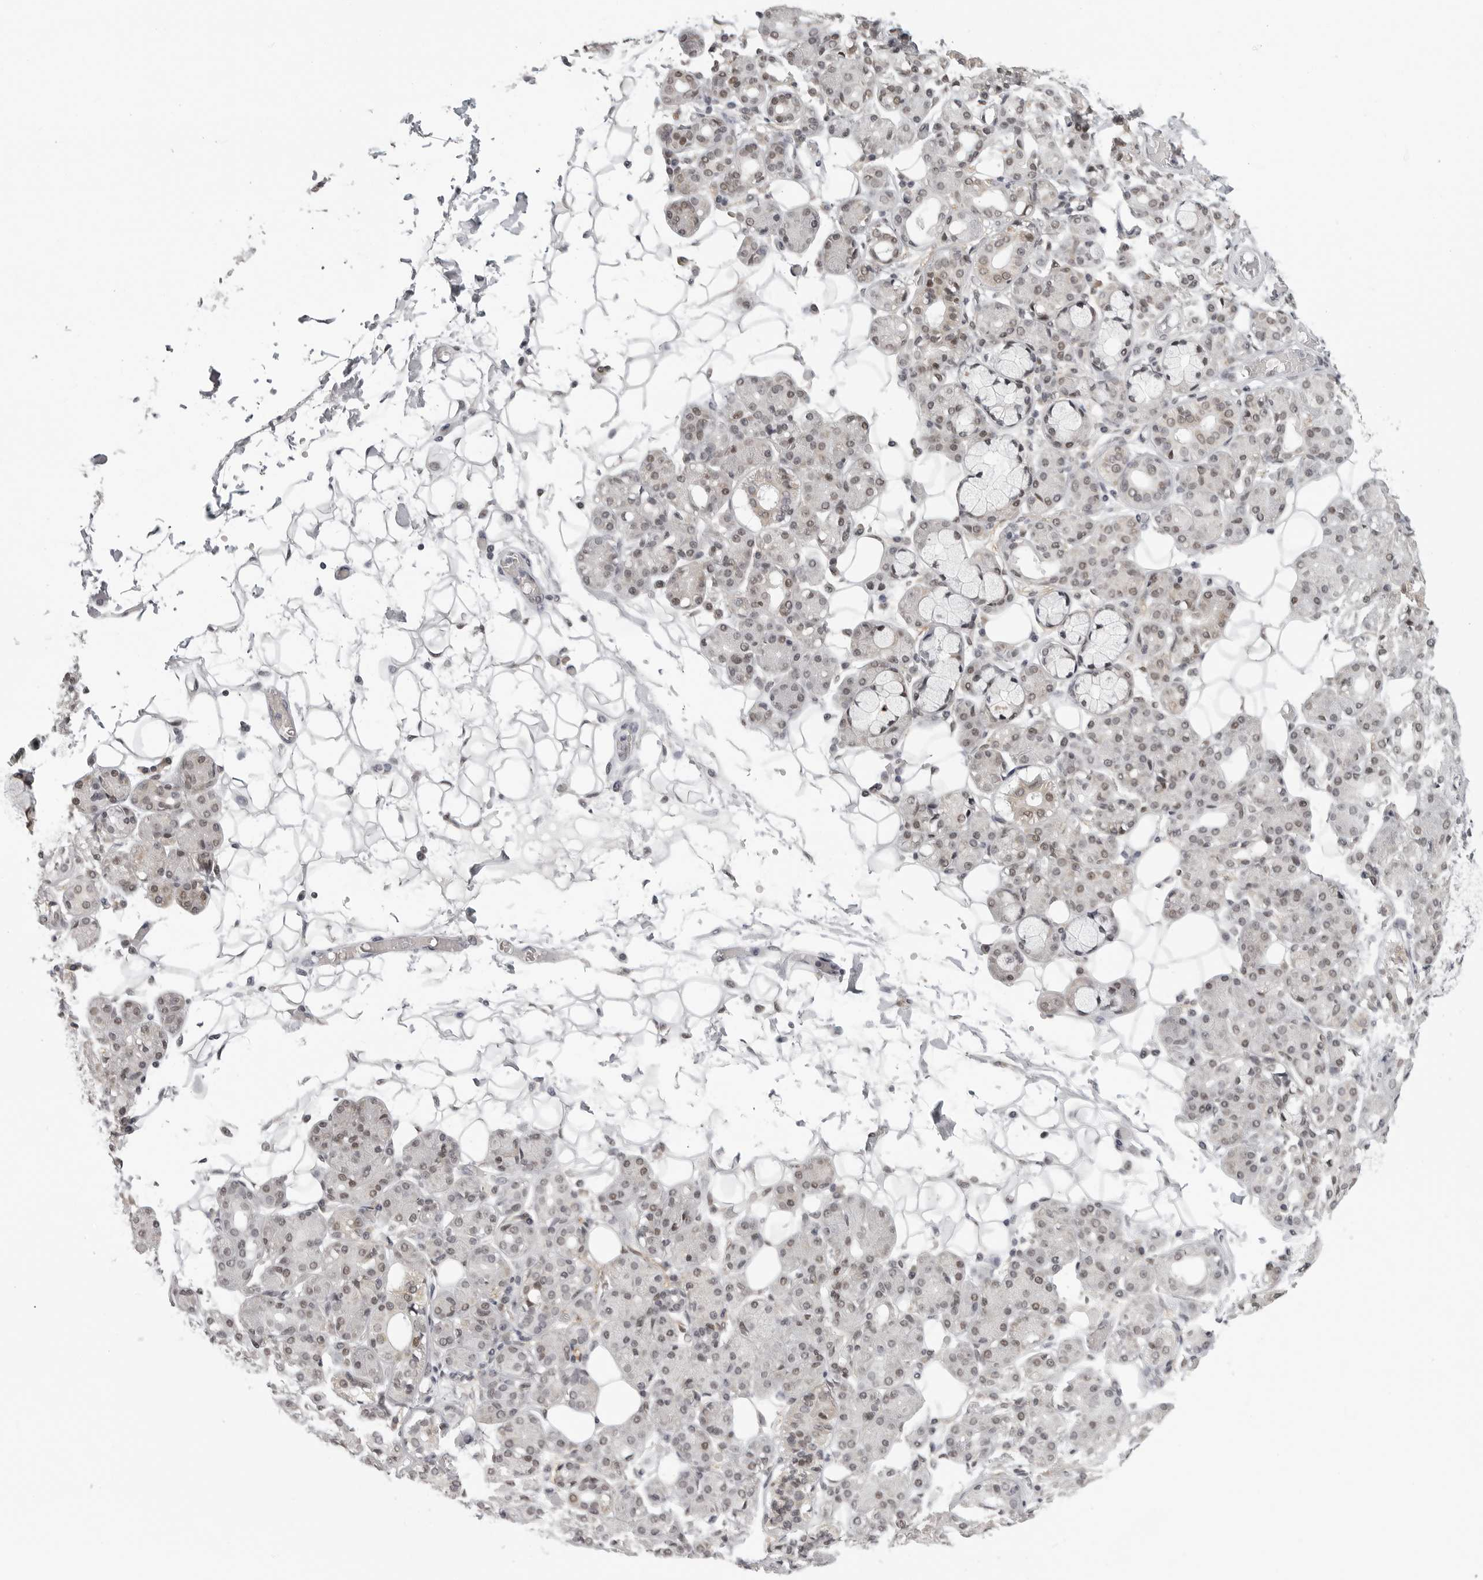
{"staining": {"intensity": "weak", "quantity": "25%-75%", "location": "nuclear"}, "tissue": "salivary gland", "cell_type": "Glandular cells", "image_type": "normal", "snomed": [{"axis": "morphology", "description": "Normal tissue, NOS"}, {"axis": "topography", "description": "Salivary gland"}], "caption": "This photomicrograph exhibits immunohistochemistry (IHC) staining of unremarkable salivary gland, with low weak nuclear expression in approximately 25%-75% of glandular cells.", "gene": "PRDM10", "patient": {"sex": "male", "age": 63}}